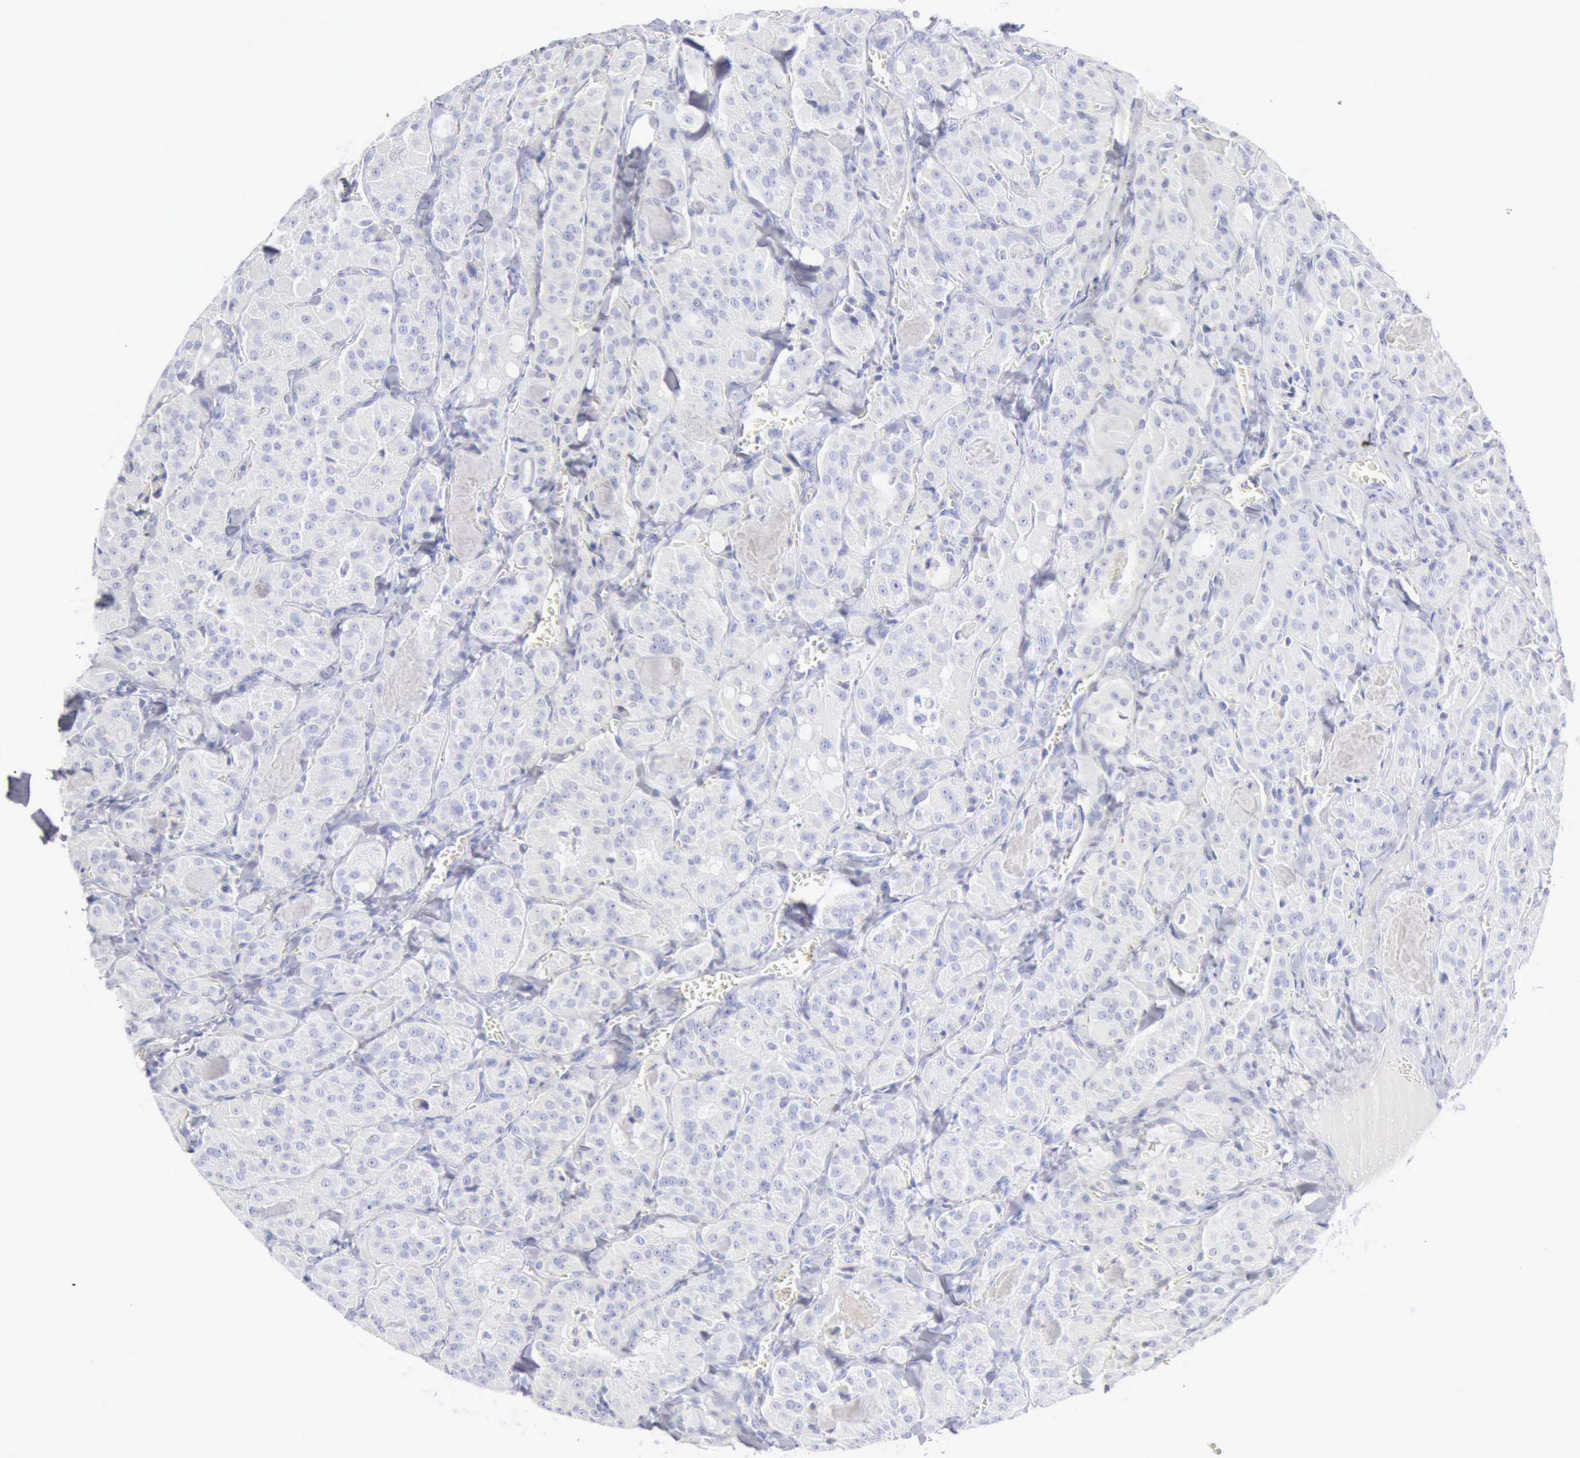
{"staining": {"intensity": "negative", "quantity": "none", "location": "none"}, "tissue": "thyroid cancer", "cell_type": "Tumor cells", "image_type": "cancer", "snomed": [{"axis": "morphology", "description": "Carcinoma, NOS"}, {"axis": "topography", "description": "Thyroid gland"}], "caption": "Immunohistochemistry micrograph of human thyroid cancer (carcinoma) stained for a protein (brown), which displays no expression in tumor cells.", "gene": "KRT5", "patient": {"sex": "male", "age": 76}}